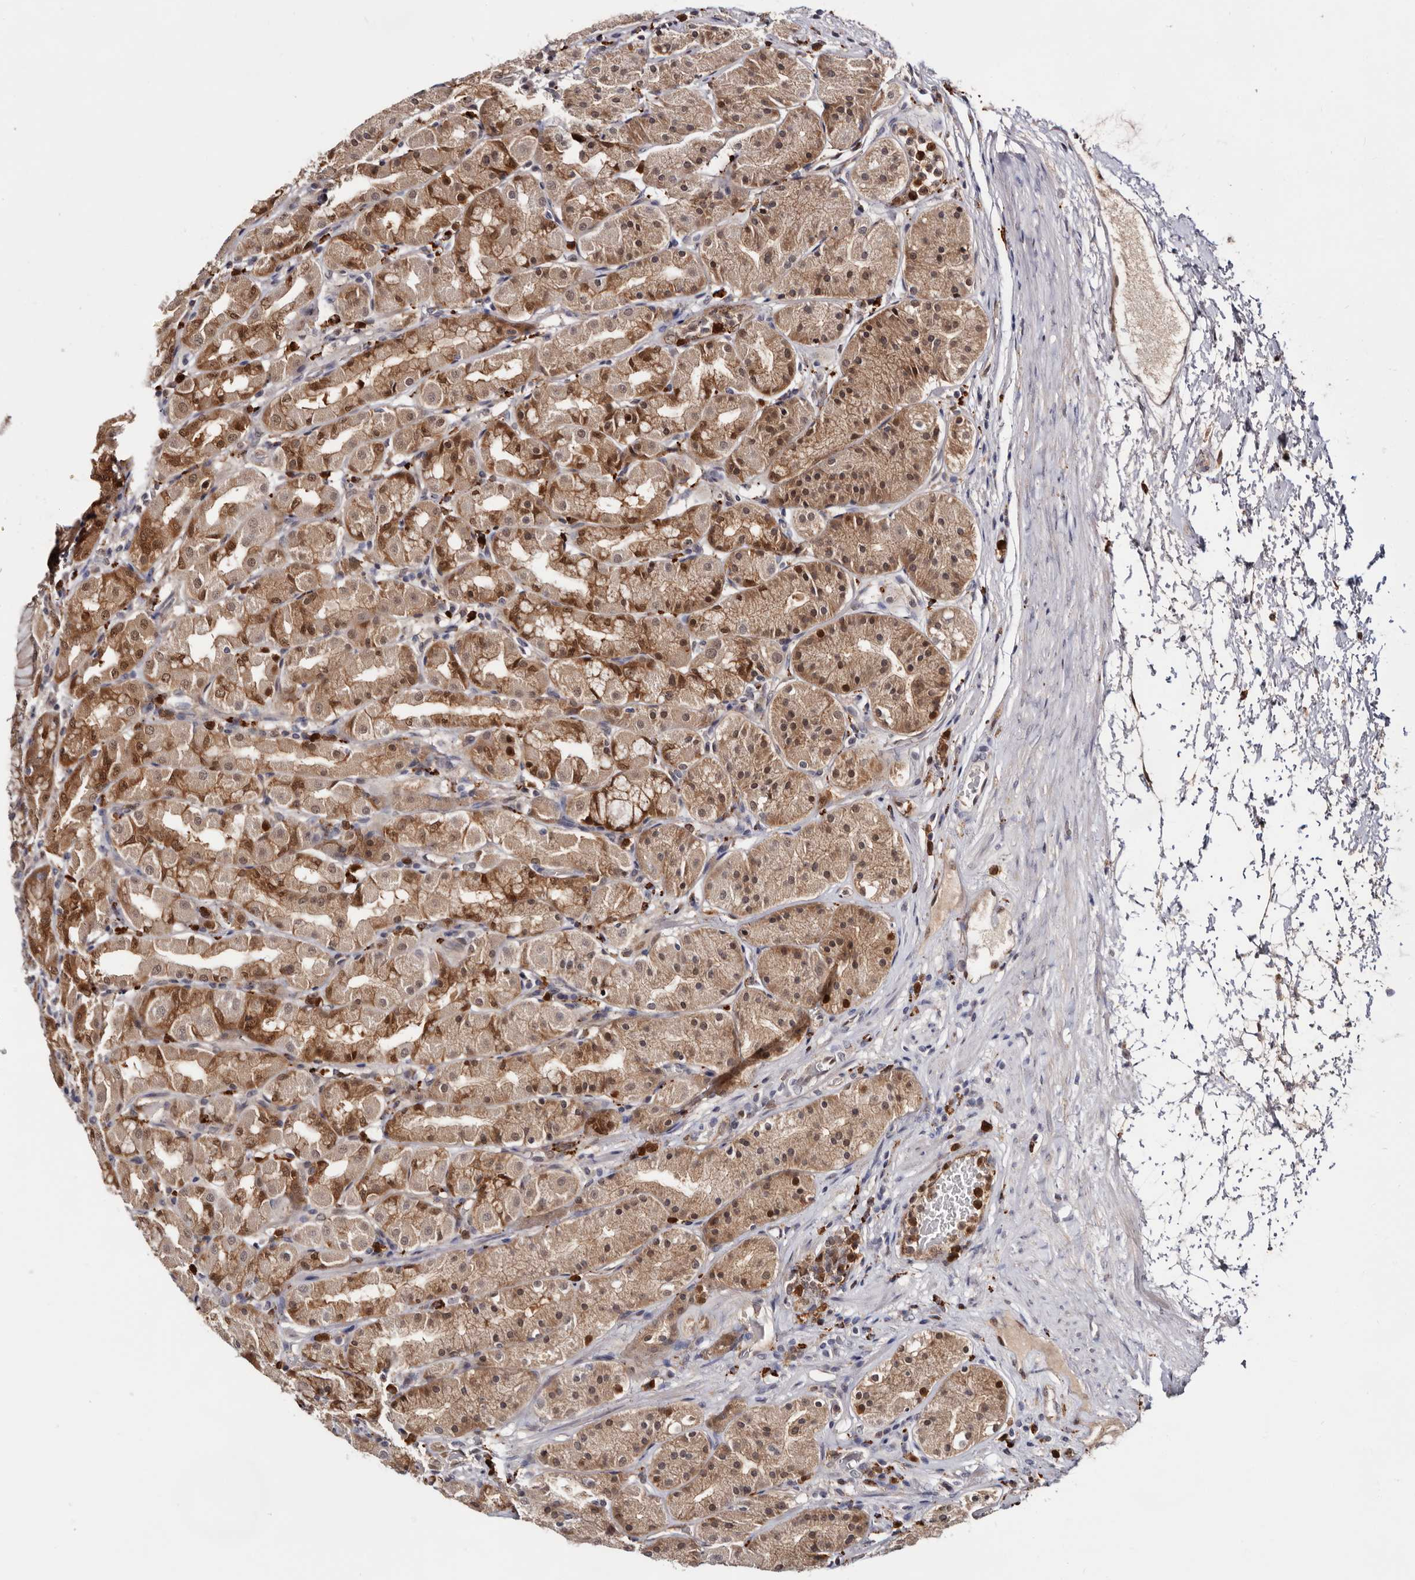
{"staining": {"intensity": "moderate", "quantity": ">75%", "location": "cytoplasmic/membranous,nuclear"}, "tissue": "stomach", "cell_type": "Glandular cells", "image_type": "normal", "snomed": [{"axis": "morphology", "description": "Normal tissue, NOS"}, {"axis": "topography", "description": "Stomach"}, {"axis": "topography", "description": "Stomach, lower"}], "caption": "Protein expression analysis of unremarkable stomach reveals moderate cytoplasmic/membranous,nuclear positivity in about >75% of glandular cells. Nuclei are stained in blue.", "gene": "TP53I3", "patient": {"sex": "female", "age": 56}}